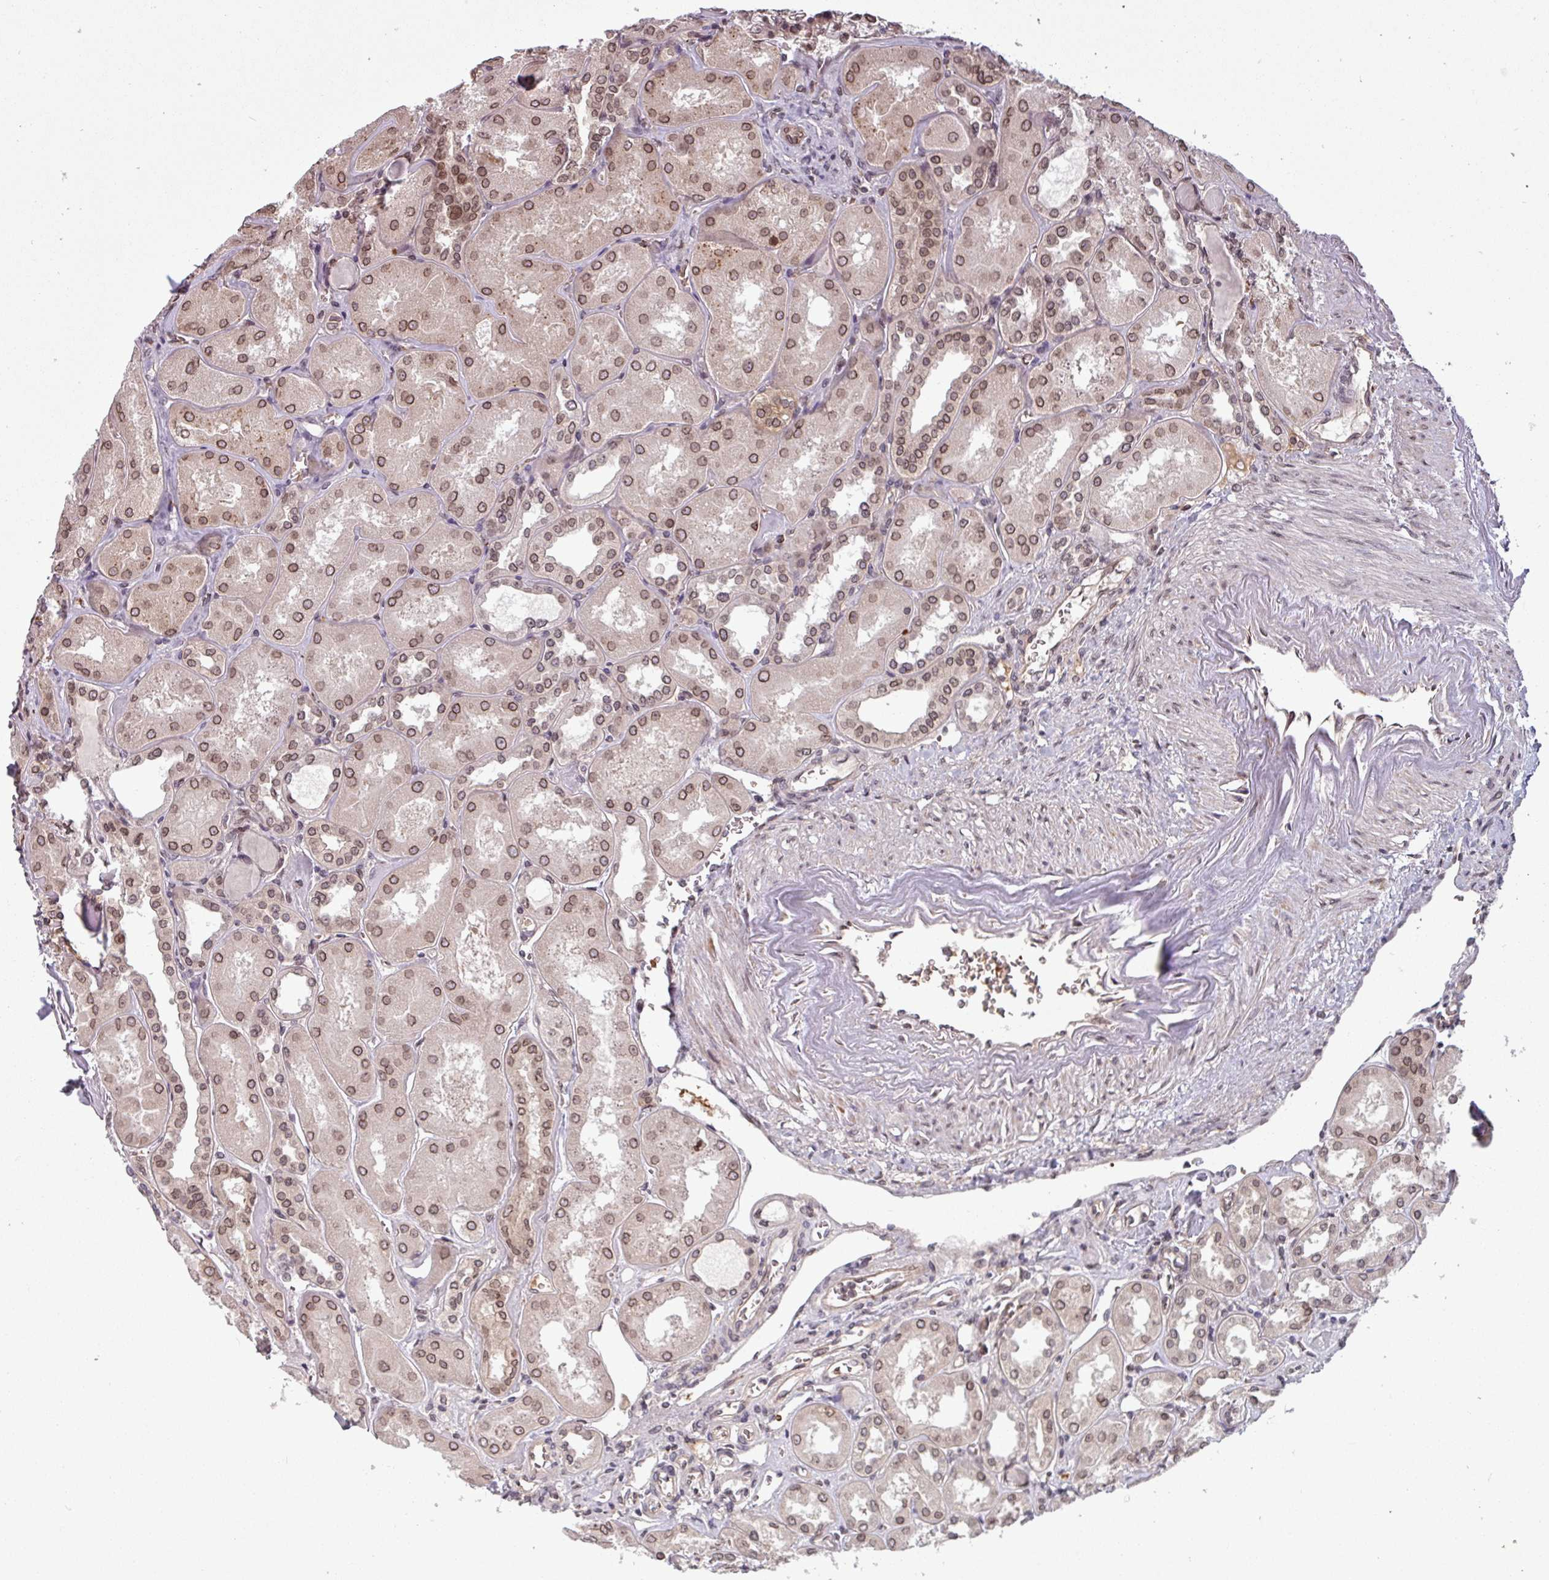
{"staining": {"intensity": "weak", "quantity": "25%-75%", "location": "nuclear"}, "tissue": "kidney", "cell_type": "Cells in glomeruli", "image_type": "normal", "snomed": [{"axis": "morphology", "description": "Normal tissue, NOS"}, {"axis": "topography", "description": "Kidney"}], "caption": "IHC staining of normal kidney, which shows low levels of weak nuclear expression in approximately 25%-75% of cells in glomeruli indicating weak nuclear protein positivity. The staining was performed using DAB (3,3'-diaminobenzidine) (brown) for protein detection and nuclei were counterstained in hematoxylin (blue).", "gene": "RBM4B", "patient": {"sex": "male", "age": 61}}